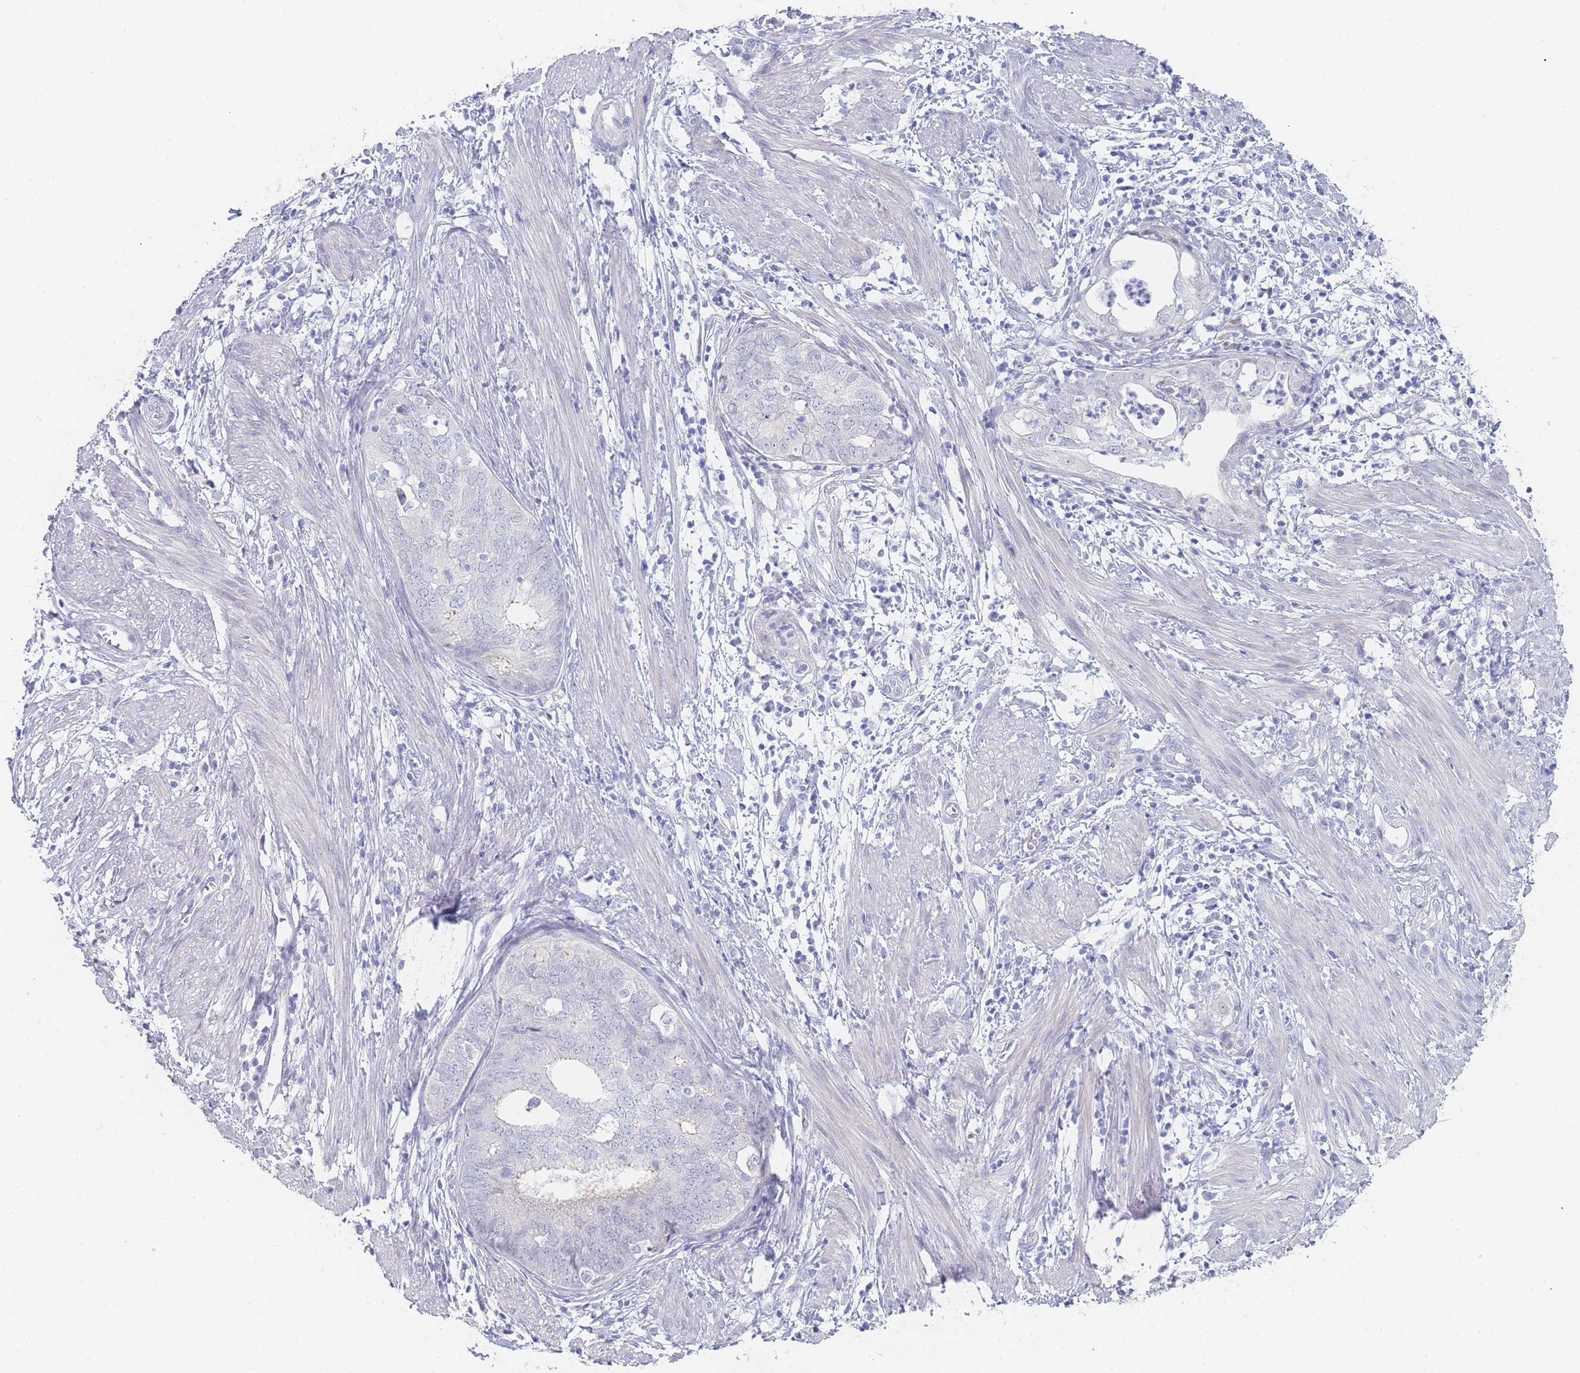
{"staining": {"intensity": "negative", "quantity": "none", "location": "none"}, "tissue": "endometrial cancer", "cell_type": "Tumor cells", "image_type": "cancer", "snomed": [{"axis": "morphology", "description": "Adenocarcinoma, NOS"}, {"axis": "topography", "description": "Endometrium"}], "caption": "There is no significant staining in tumor cells of endometrial cancer.", "gene": "IMPG1", "patient": {"sex": "female", "age": 68}}